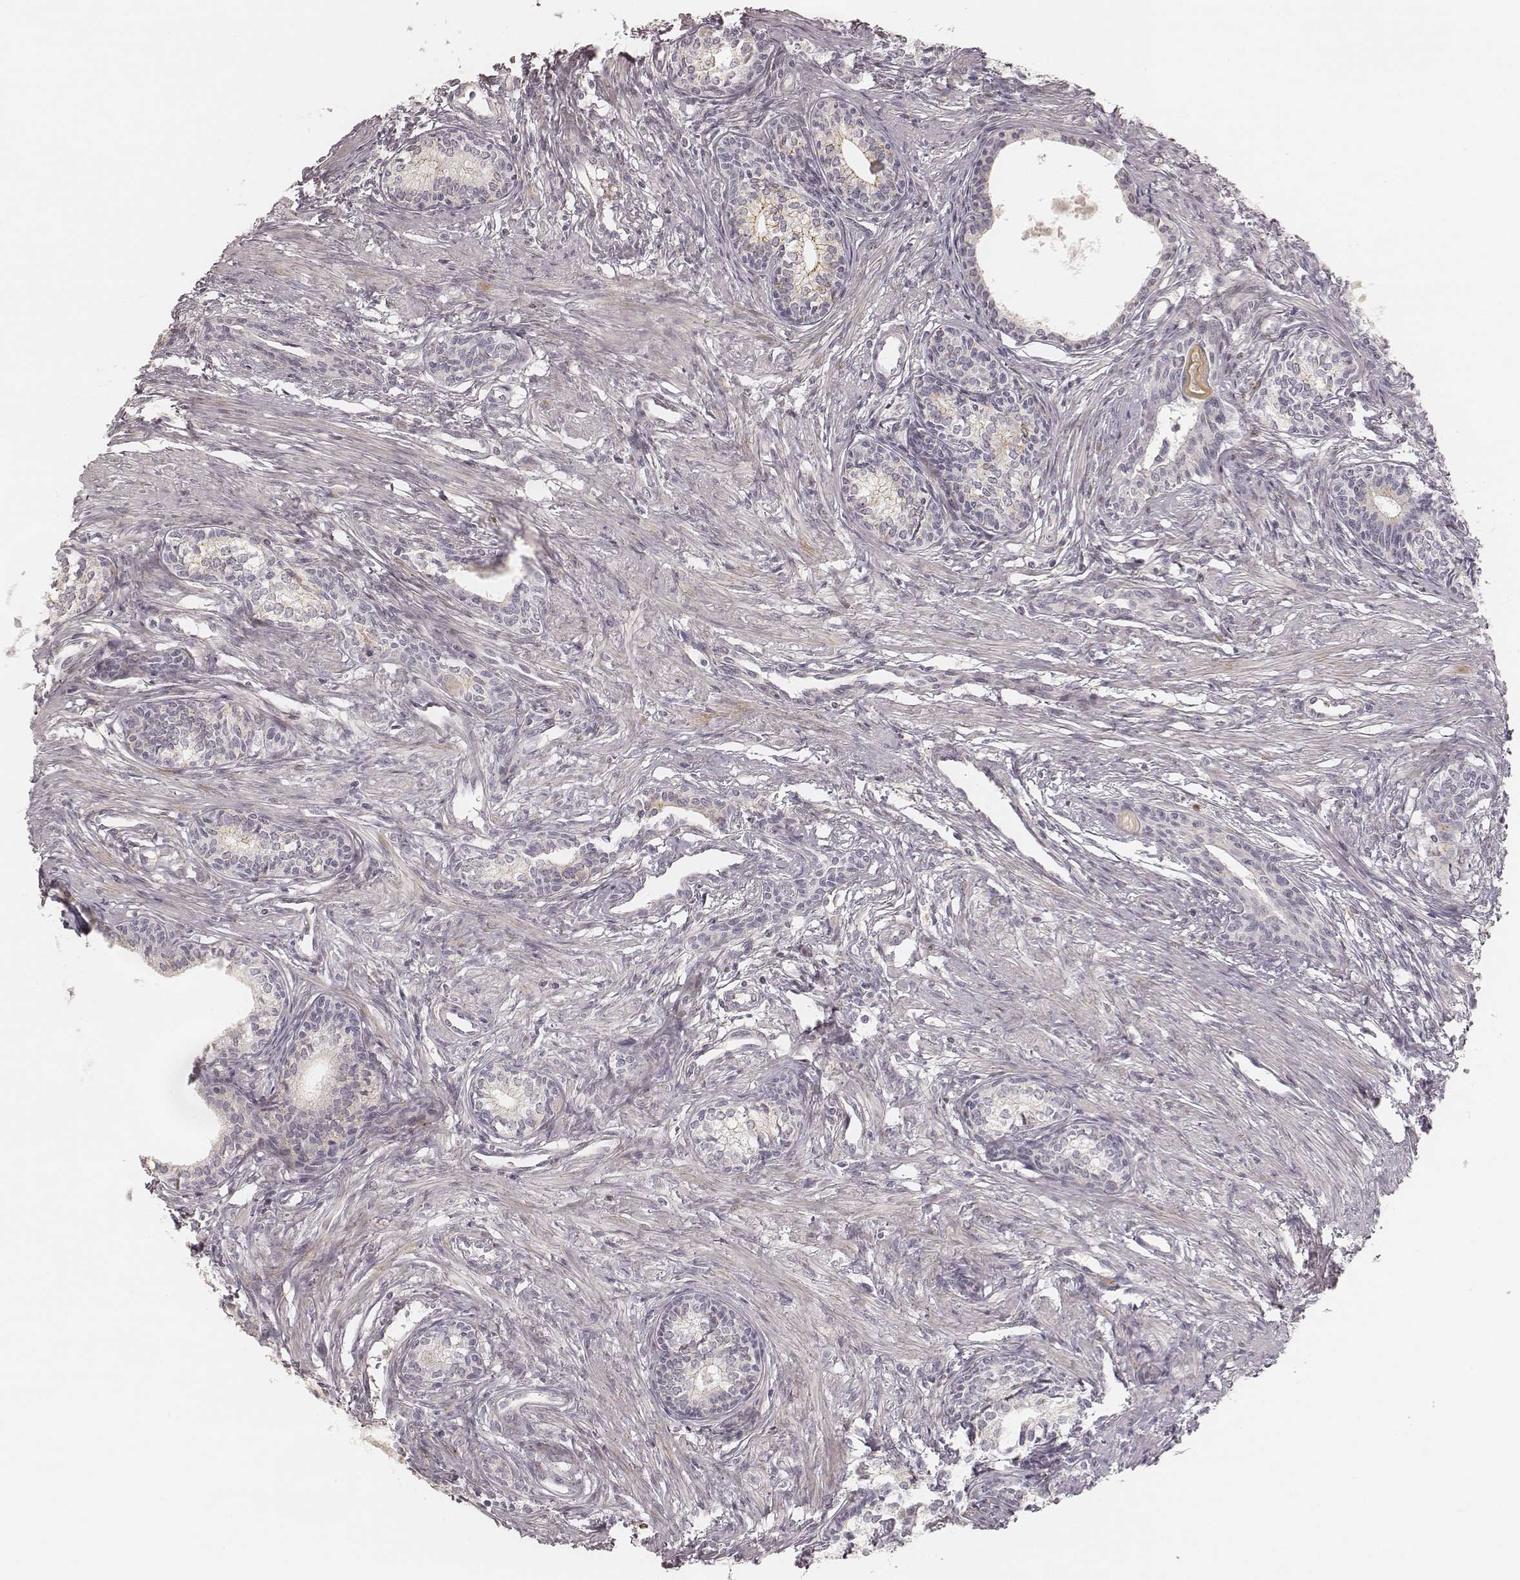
{"staining": {"intensity": "strong", "quantity": "25%-75%", "location": "cytoplasmic/membranous"}, "tissue": "prostate", "cell_type": "Glandular cells", "image_type": "normal", "snomed": [{"axis": "morphology", "description": "Normal tissue, NOS"}, {"axis": "topography", "description": "Prostate"}], "caption": "Immunohistochemical staining of unremarkable human prostate reveals 25%-75% levels of strong cytoplasmic/membranous protein expression in approximately 25%-75% of glandular cells.", "gene": "GORASP2", "patient": {"sex": "male", "age": 60}}